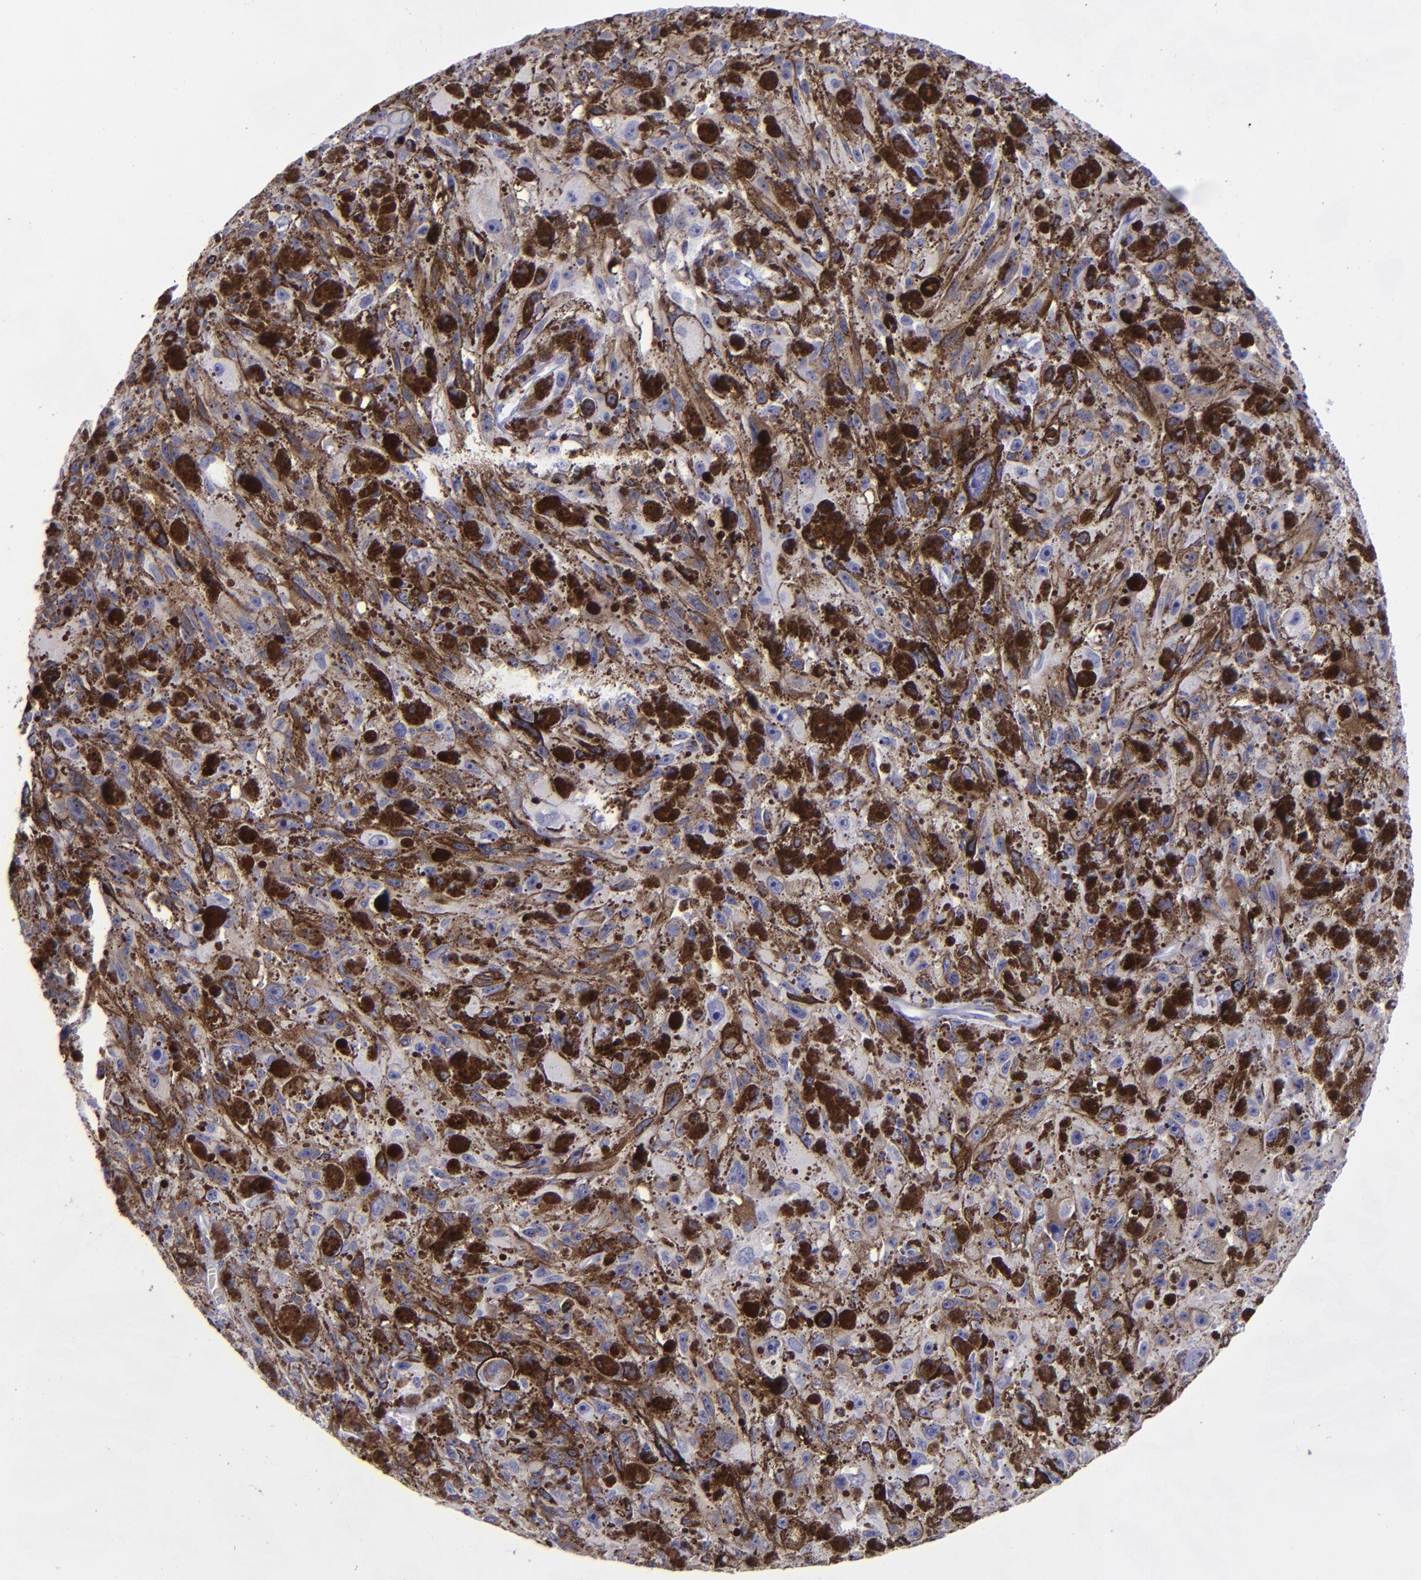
{"staining": {"intensity": "negative", "quantity": "none", "location": "none"}, "tissue": "melanoma", "cell_type": "Tumor cells", "image_type": "cancer", "snomed": [{"axis": "morphology", "description": "Malignant melanoma, NOS"}, {"axis": "topography", "description": "Skin"}], "caption": "Malignant melanoma was stained to show a protein in brown. There is no significant staining in tumor cells.", "gene": "CD2", "patient": {"sex": "female", "age": 104}}